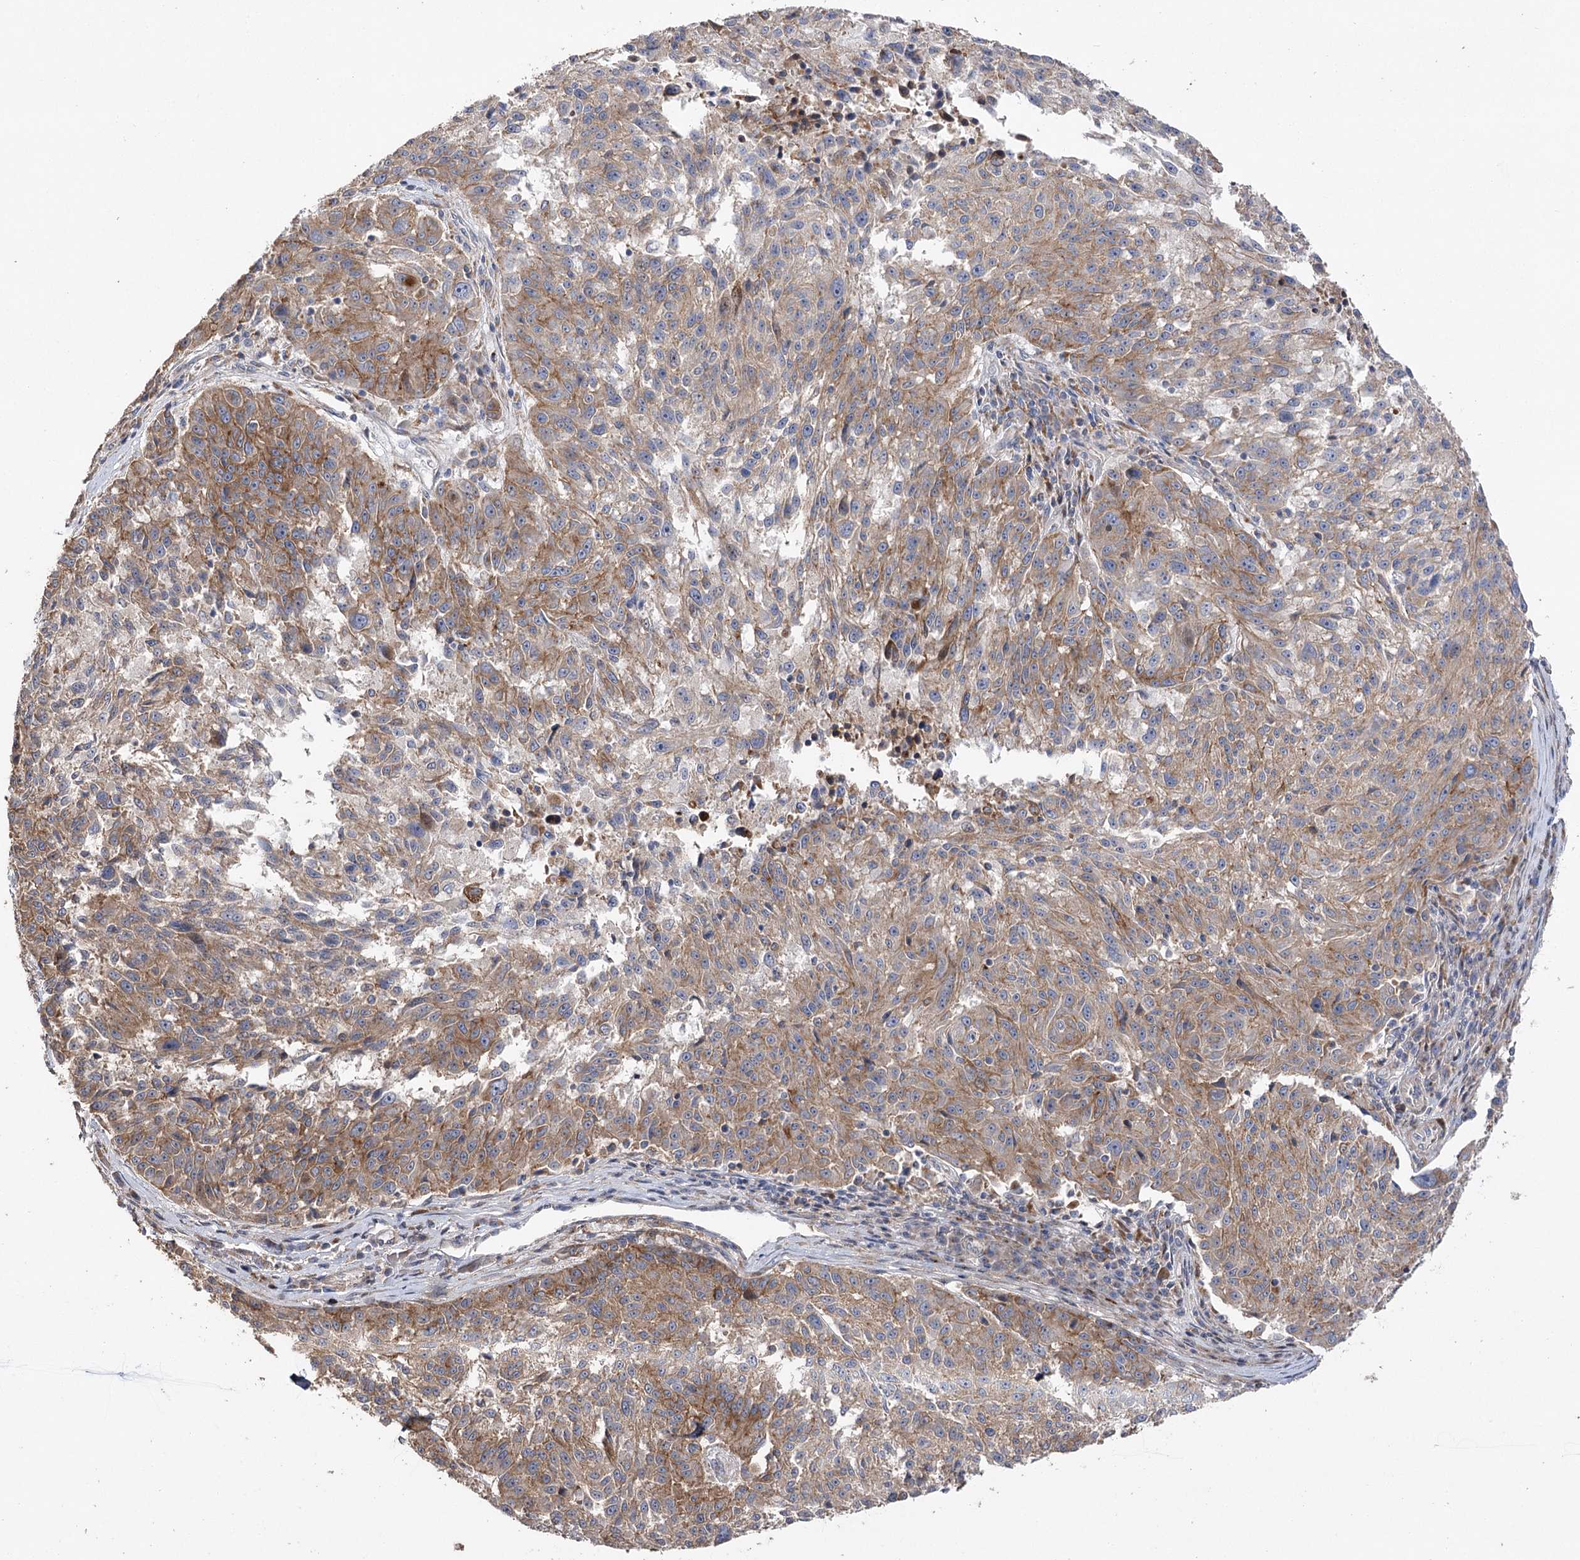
{"staining": {"intensity": "moderate", "quantity": ">75%", "location": "cytoplasmic/membranous"}, "tissue": "melanoma", "cell_type": "Tumor cells", "image_type": "cancer", "snomed": [{"axis": "morphology", "description": "Malignant melanoma, NOS"}, {"axis": "topography", "description": "Skin"}], "caption": "Human melanoma stained with a brown dye shows moderate cytoplasmic/membranous positive positivity in approximately >75% of tumor cells.", "gene": "OBSL1", "patient": {"sex": "male", "age": 53}}